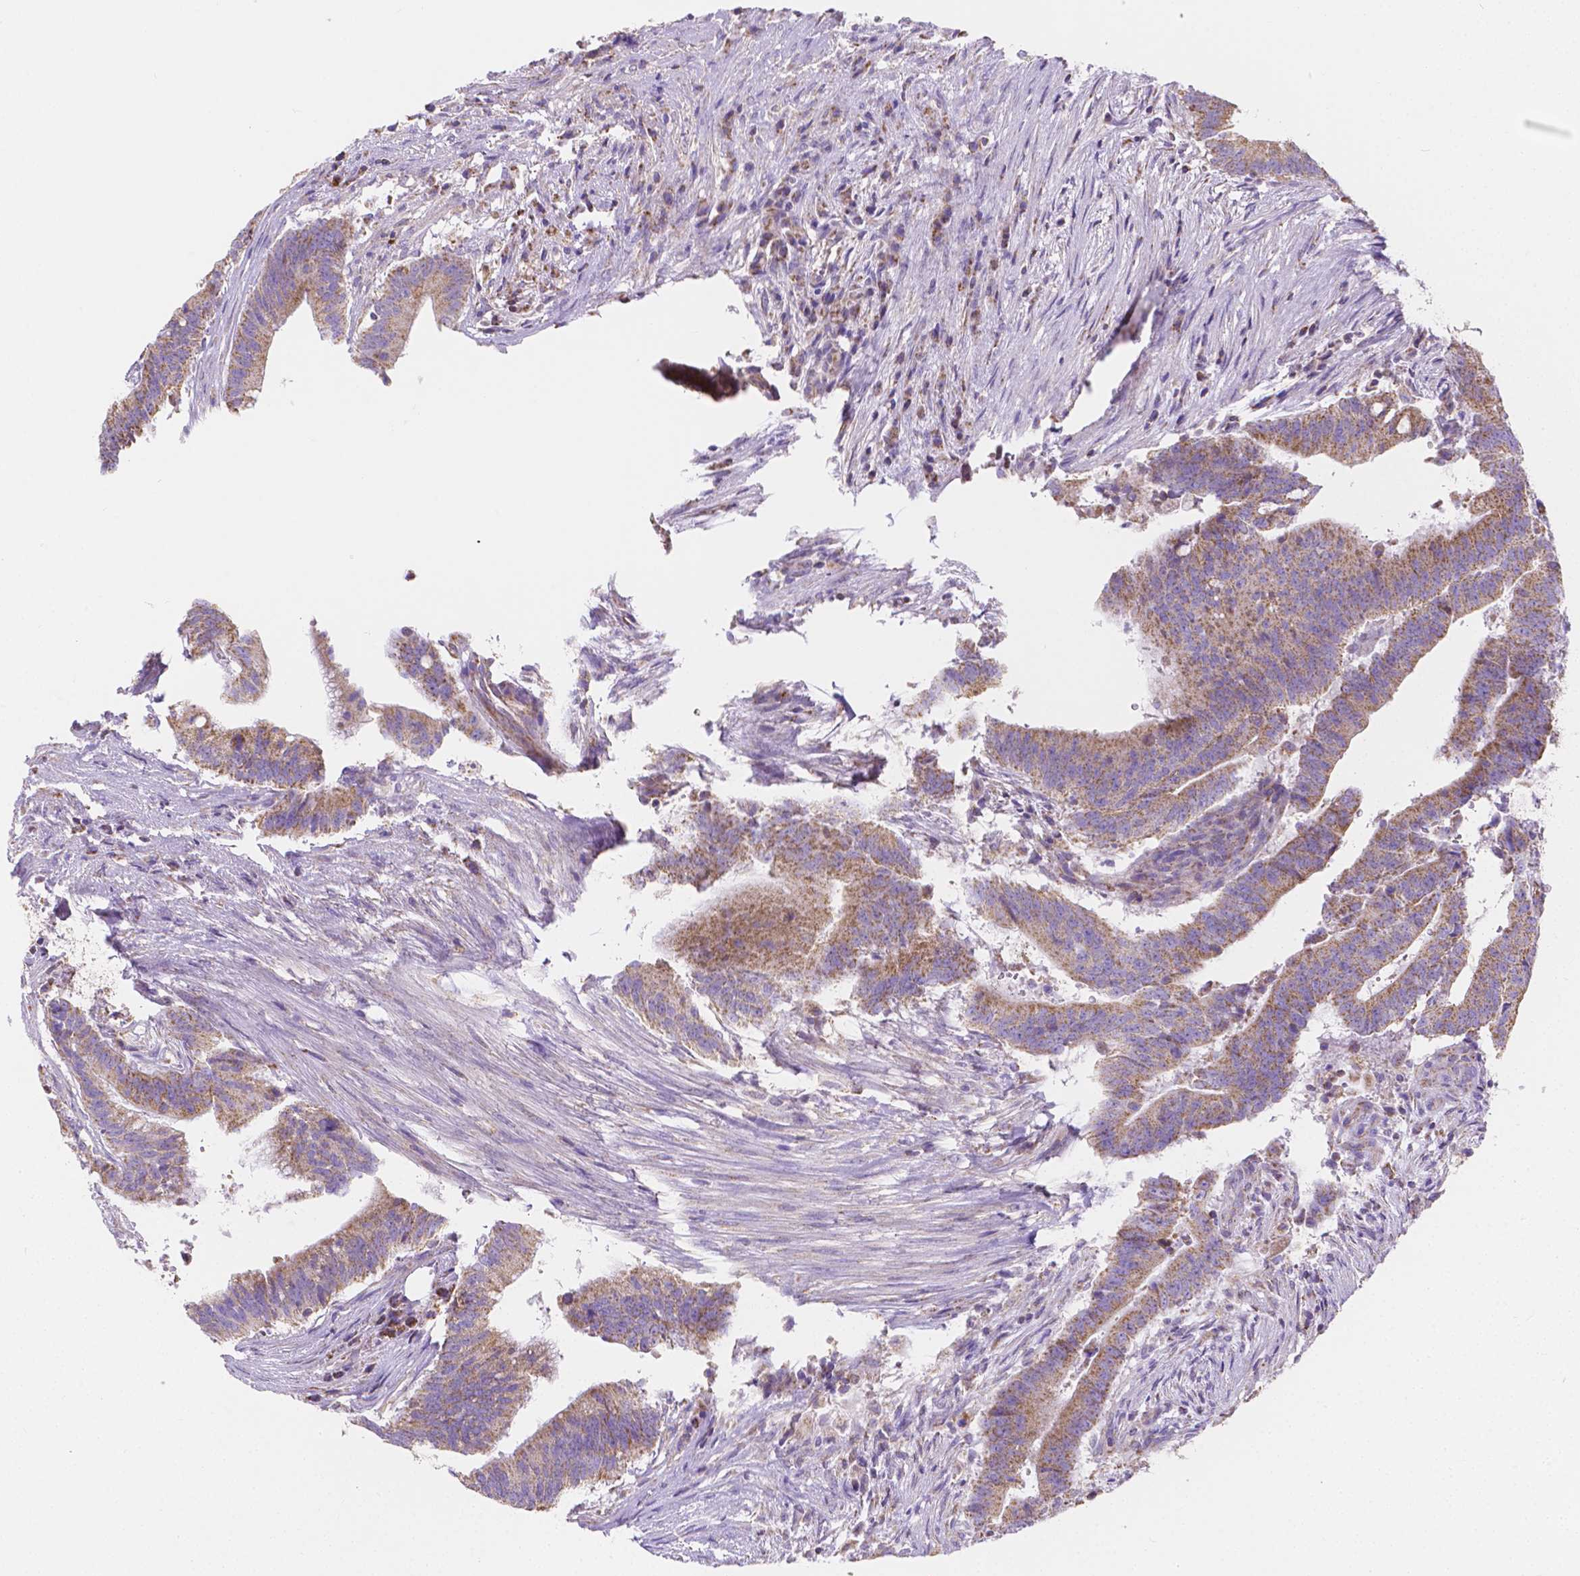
{"staining": {"intensity": "moderate", "quantity": ">75%", "location": "cytoplasmic/membranous"}, "tissue": "colorectal cancer", "cell_type": "Tumor cells", "image_type": "cancer", "snomed": [{"axis": "morphology", "description": "Adenocarcinoma, NOS"}, {"axis": "topography", "description": "Colon"}], "caption": "Tumor cells display medium levels of moderate cytoplasmic/membranous expression in approximately >75% of cells in adenocarcinoma (colorectal).", "gene": "SGTB", "patient": {"sex": "female", "age": 43}}